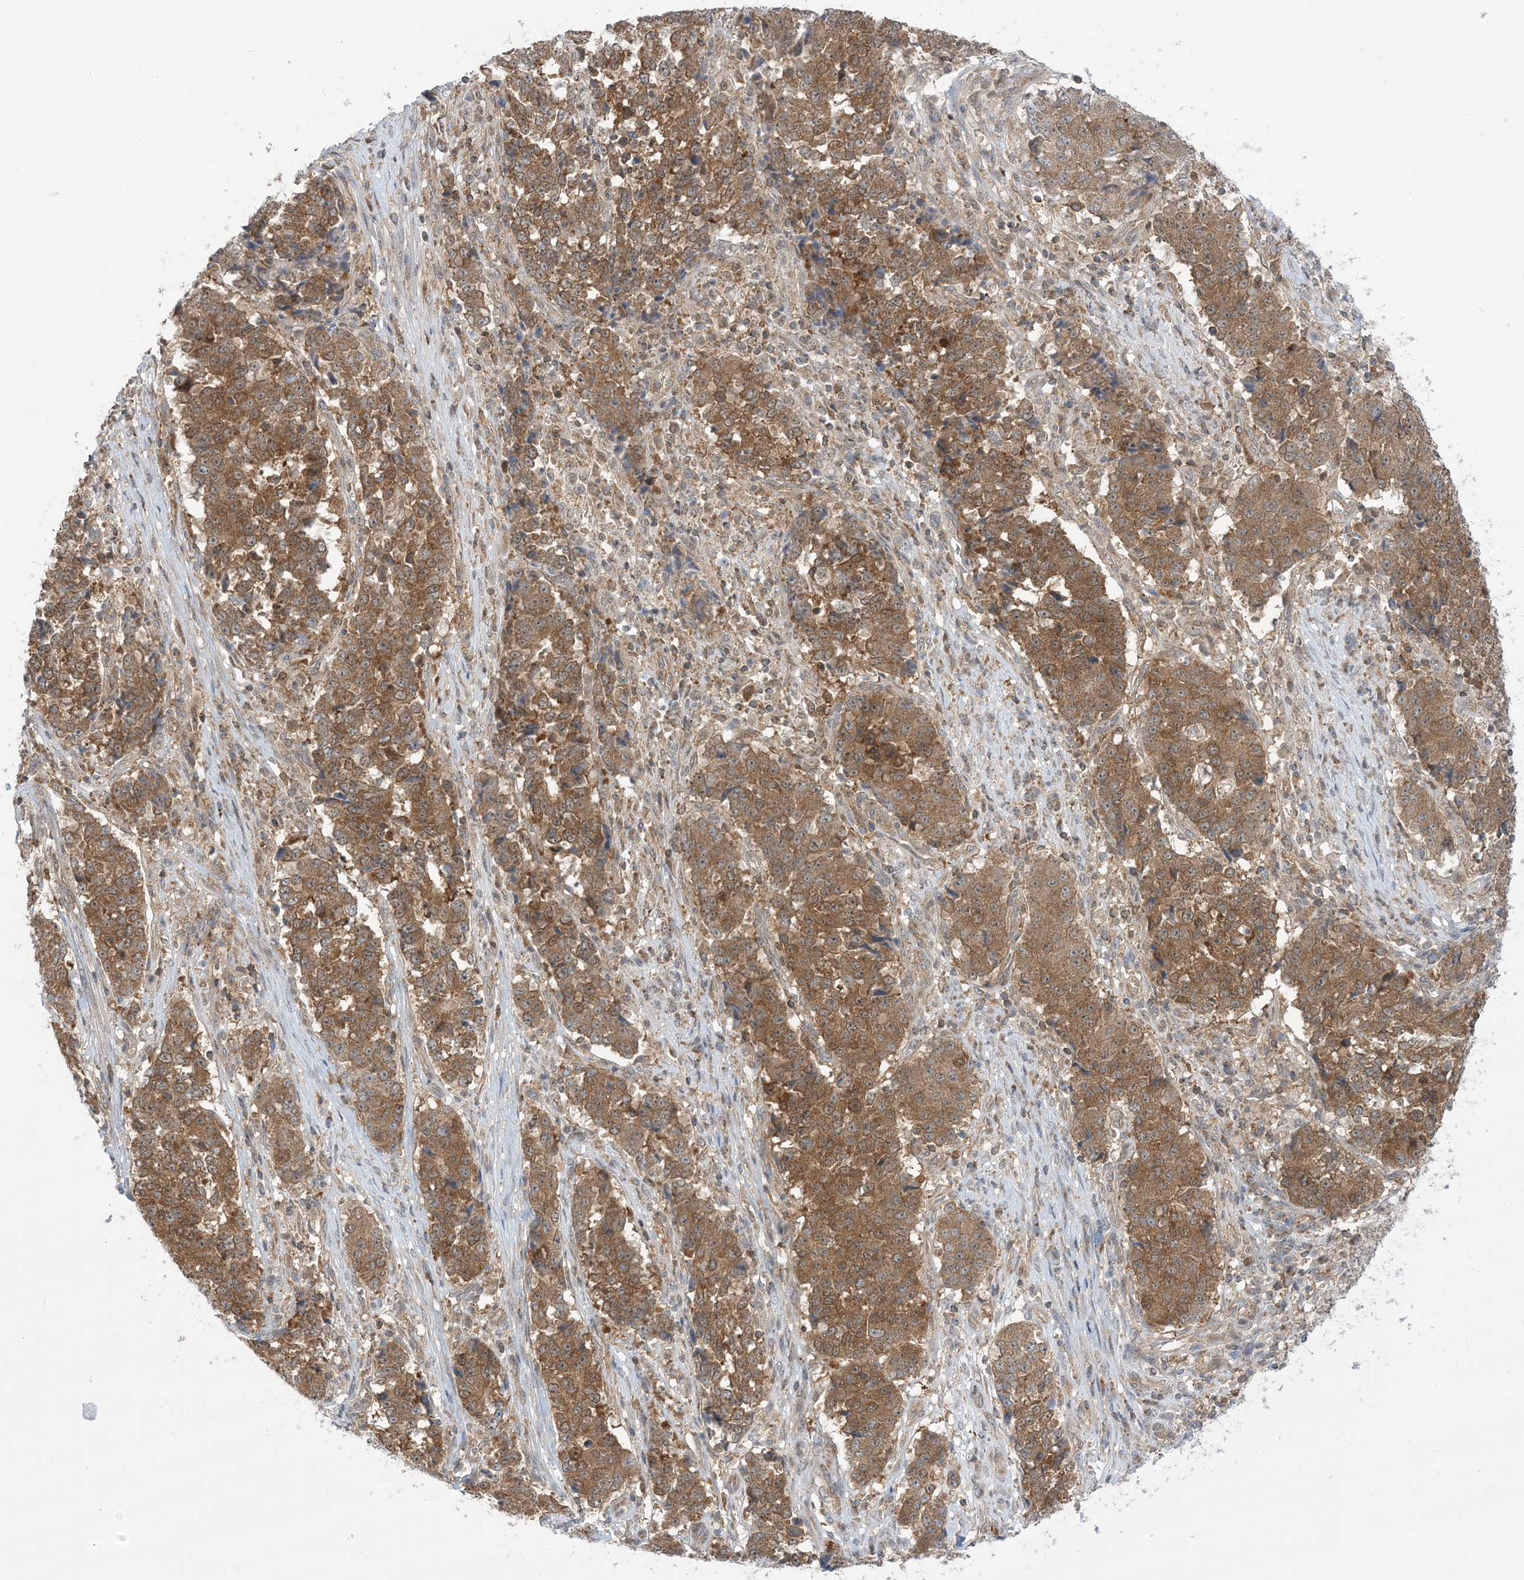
{"staining": {"intensity": "moderate", "quantity": ">75%", "location": "cytoplasmic/membranous"}, "tissue": "stomach cancer", "cell_type": "Tumor cells", "image_type": "cancer", "snomed": [{"axis": "morphology", "description": "Adenocarcinoma, NOS"}, {"axis": "topography", "description": "Stomach"}], "caption": "Human stomach cancer (adenocarcinoma) stained for a protein (brown) reveals moderate cytoplasmic/membranous positive expression in approximately >75% of tumor cells.", "gene": "CASP4", "patient": {"sex": "male", "age": 59}}